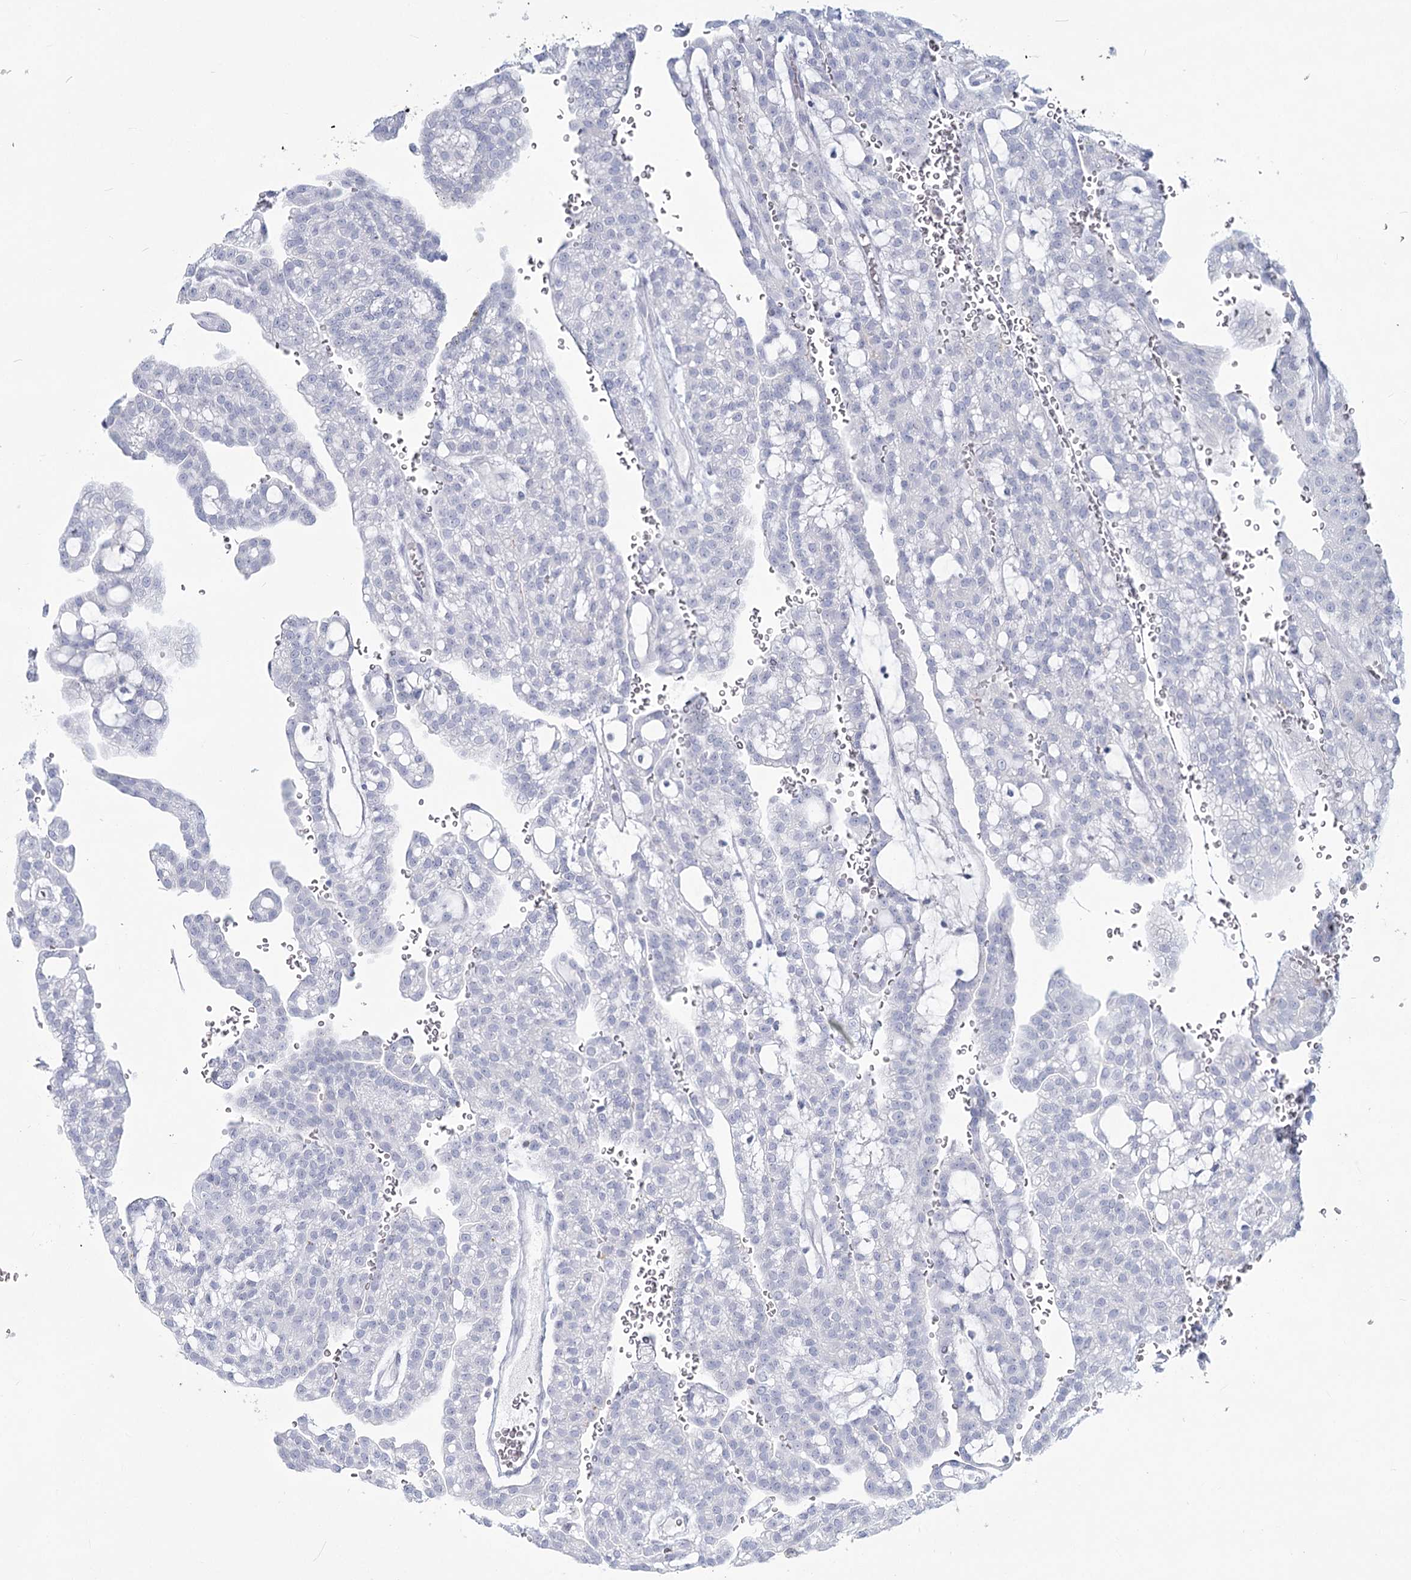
{"staining": {"intensity": "negative", "quantity": "none", "location": "none"}, "tissue": "renal cancer", "cell_type": "Tumor cells", "image_type": "cancer", "snomed": [{"axis": "morphology", "description": "Adenocarcinoma, NOS"}, {"axis": "topography", "description": "Kidney"}], "caption": "High power microscopy micrograph of an IHC histopathology image of renal adenocarcinoma, revealing no significant expression in tumor cells.", "gene": "SLC6A19", "patient": {"sex": "male", "age": 63}}